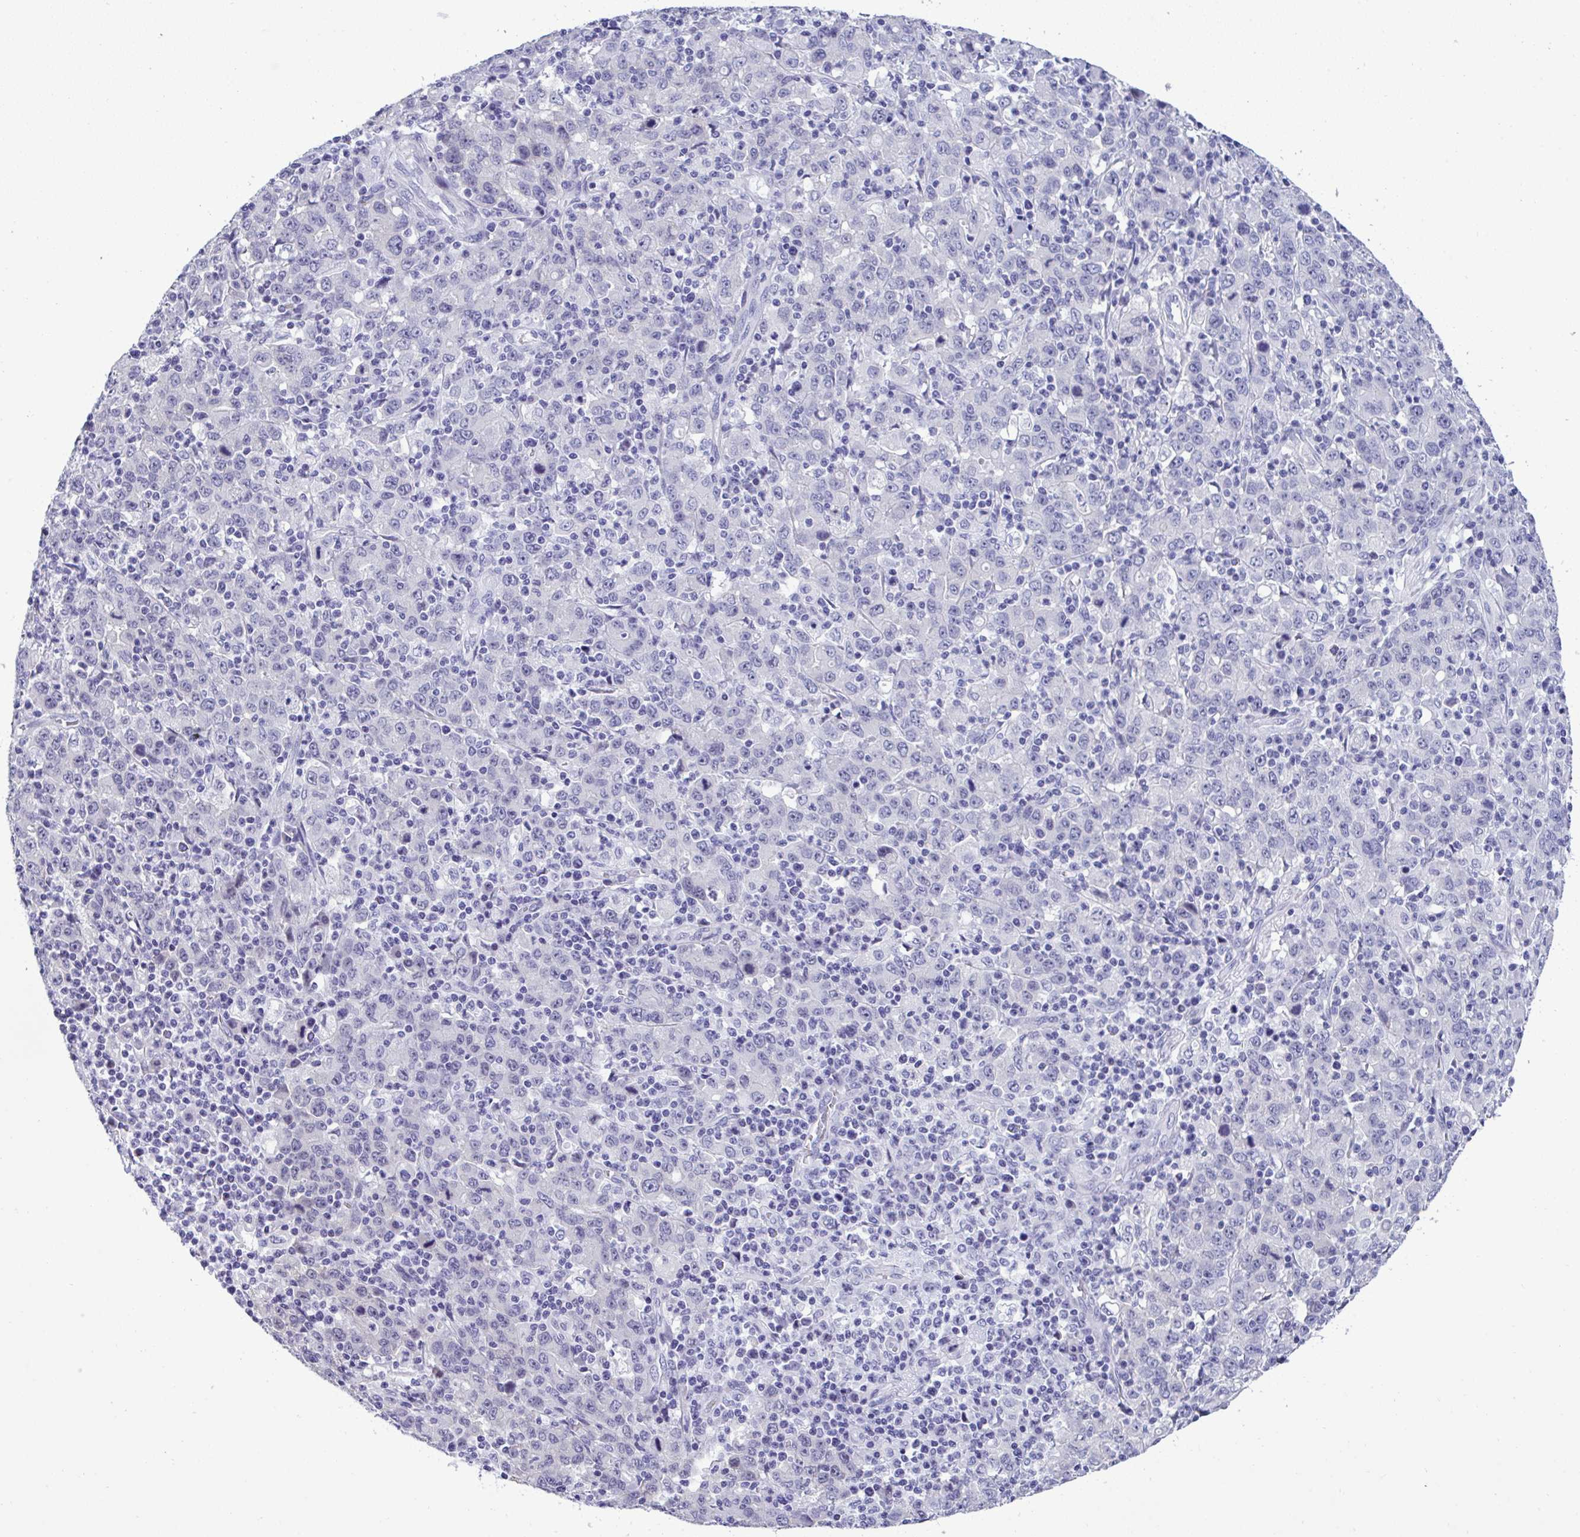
{"staining": {"intensity": "negative", "quantity": "none", "location": "none"}, "tissue": "stomach cancer", "cell_type": "Tumor cells", "image_type": "cancer", "snomed": [{"axis": "morphology", "description": "Adenocarcinoma, NOS"}, {"axis": "topography", "description": "Stomach, upper"}], "caption": "The micrograph reveals no significant positivity in tumor cells of adenocarcinoma (stomach). (DAB immunohistochemistry (IHC) visualized using brightfield microscopy, high magnification).", "gene": "YBX2", "patient": {"sex": "male", "age": 69}}